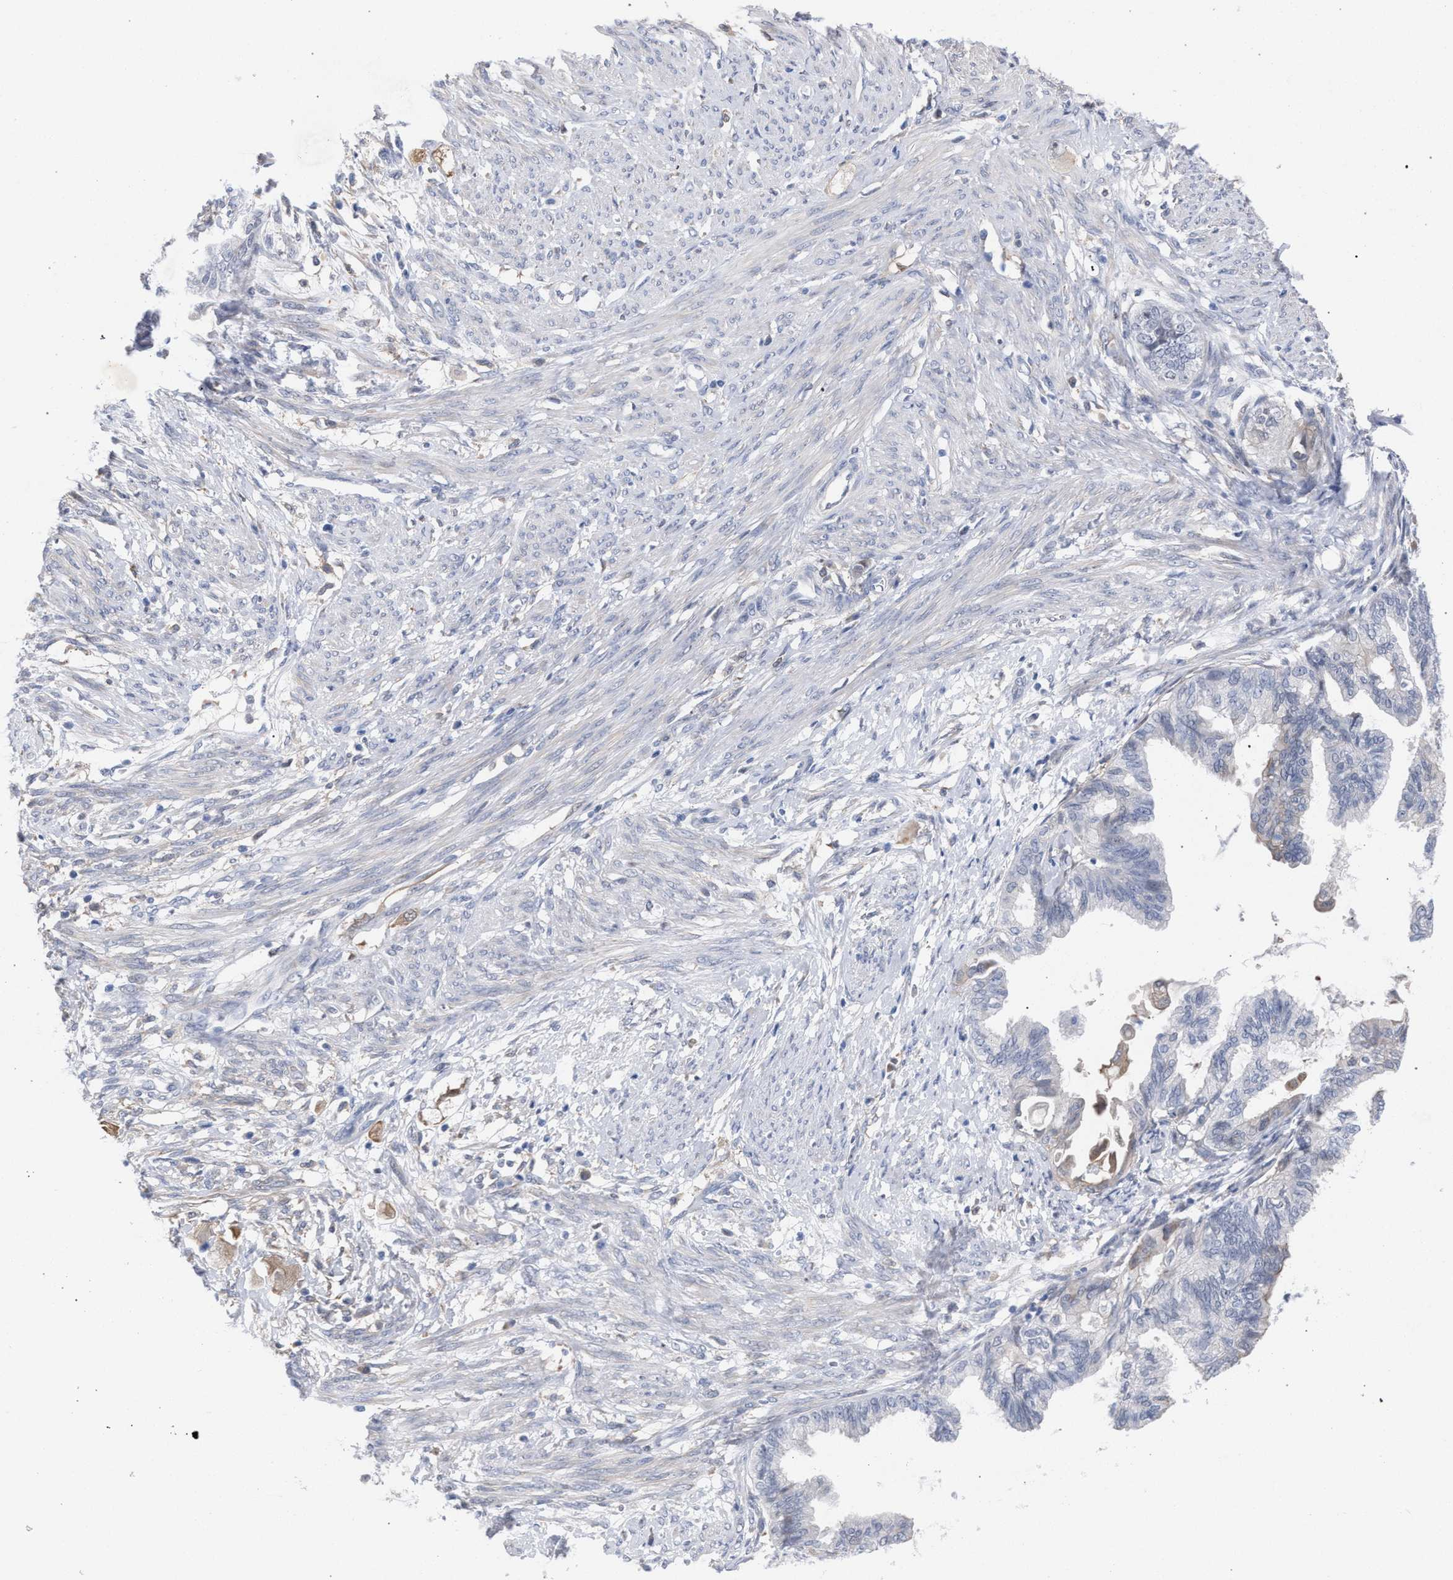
{"staining": {"intensity": "negative", "quantity": "none", "location": "none"}, "tissue": "cervical cancer", "cell_type": "Tumor cells", "image_type": "cancer", "snomed": [{"axis": "morphology", "description": "Normal tissue, NOS"}, {"axis": "morphology", "description": "Adenocarcinoma, NOS"}, {"axis": "topography", "description": "Cervix"}, {"axis": "topography", "description": "Endometrium"}], "caption": "The micrograph demonstrates no significant expression in tumor cells of cervical cancer (adenocarcinoma).", "gene": "FHOD3", "patient": {"sex": "female", "age": 86}}